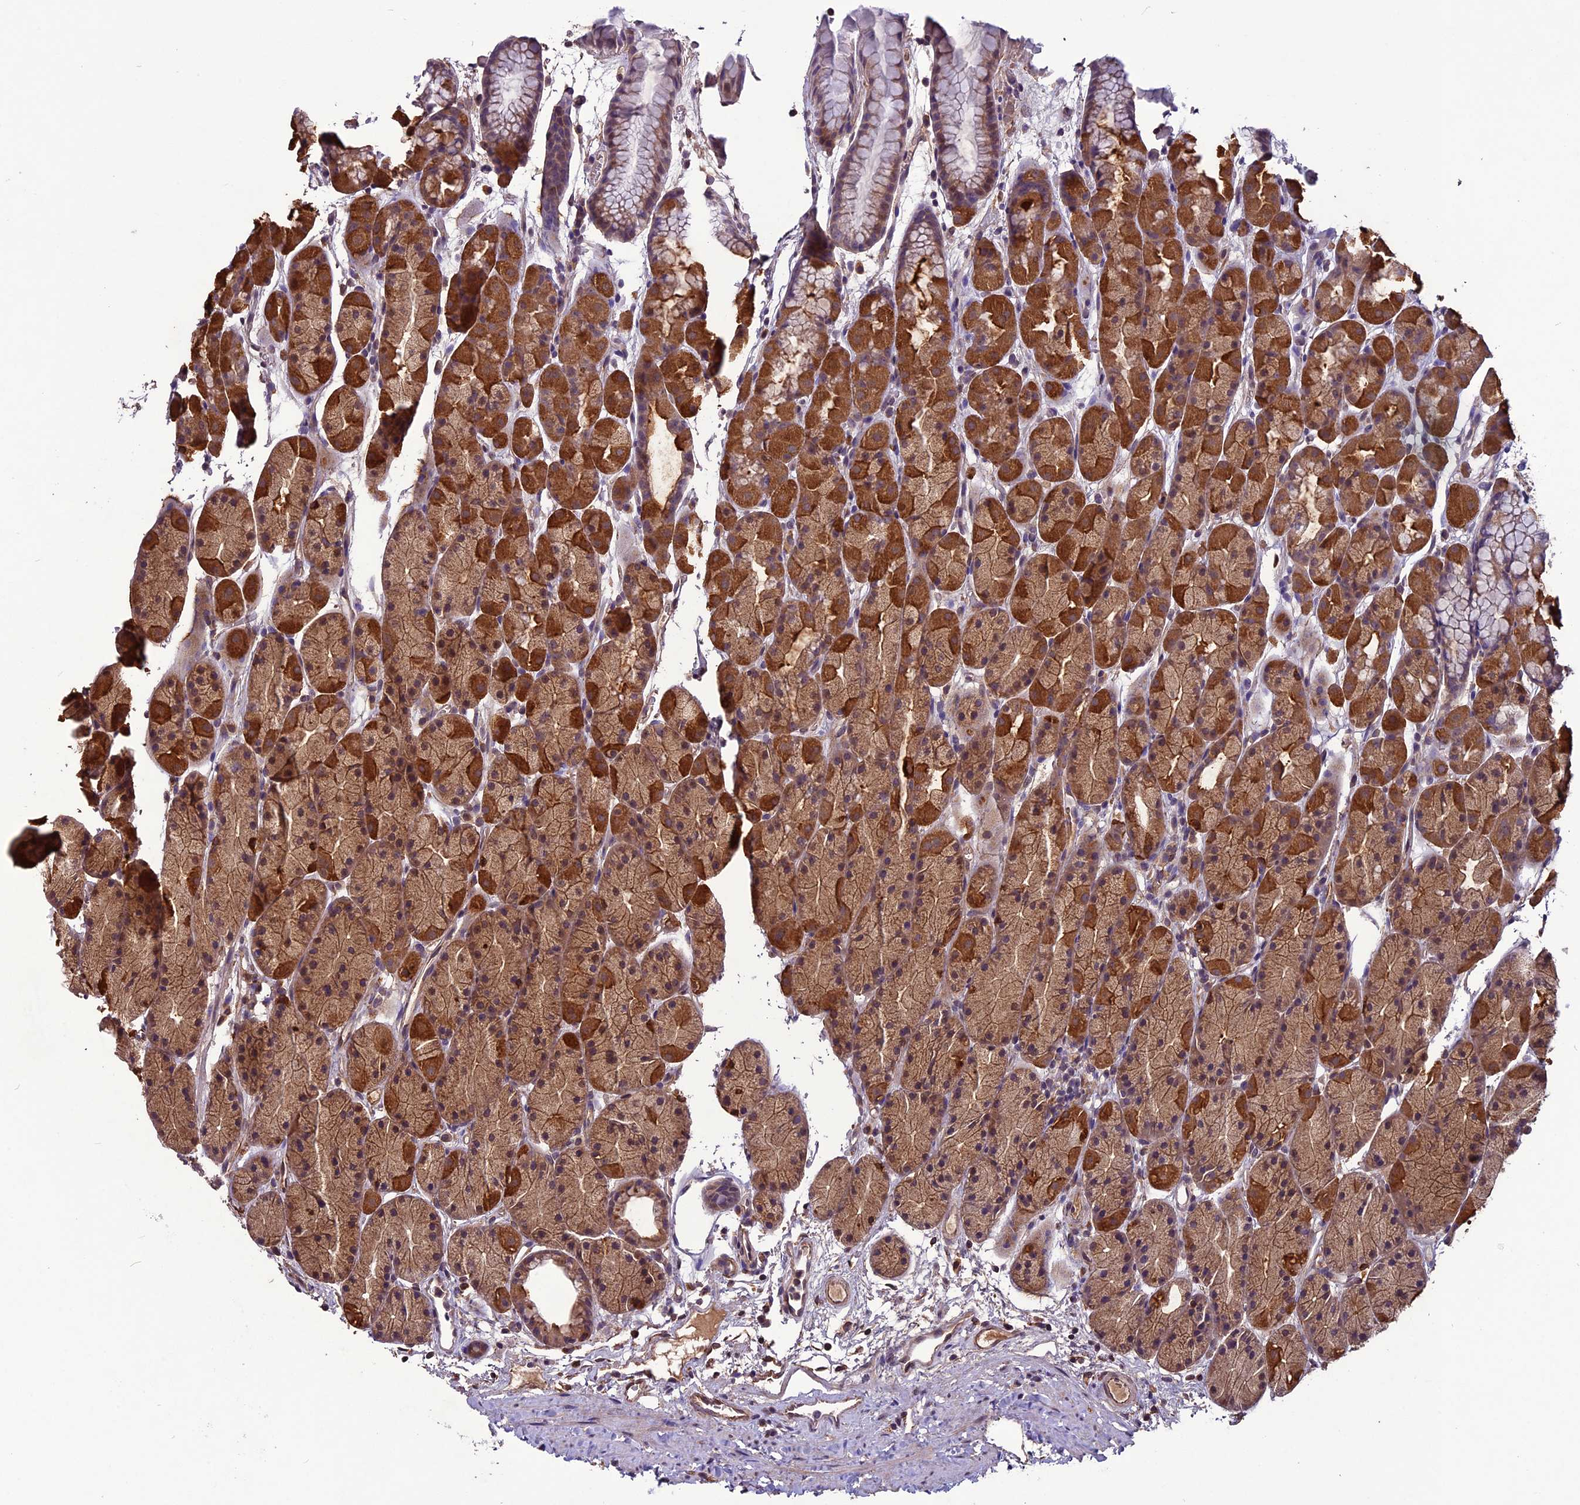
{"staining": {"intensity": "strong", "quantity": "25%-75%", "location": "cytoplasmic/membranous"}, "tissue": "stomach", "cell_type": "Glandular cells", "image_type": "normal", "snomed": [{"axis": "morphology", "description": "Normal tissue, NOS"}, {"axis": "topography", "description": "Stomach, upper"}, {"axis": "topography", "description": "Stomach"}], "caption": "Immunohistochemical staining of benign human stomach reveals high levels of strong cytoplasmic/membranous positivity in approximately 25%-75% of glandular cells. (brown staining indicates protein expression, while blue staining denotes nuclei).", "gene": "C3orf70", "patient": {"sex": "male", "age": 47}}